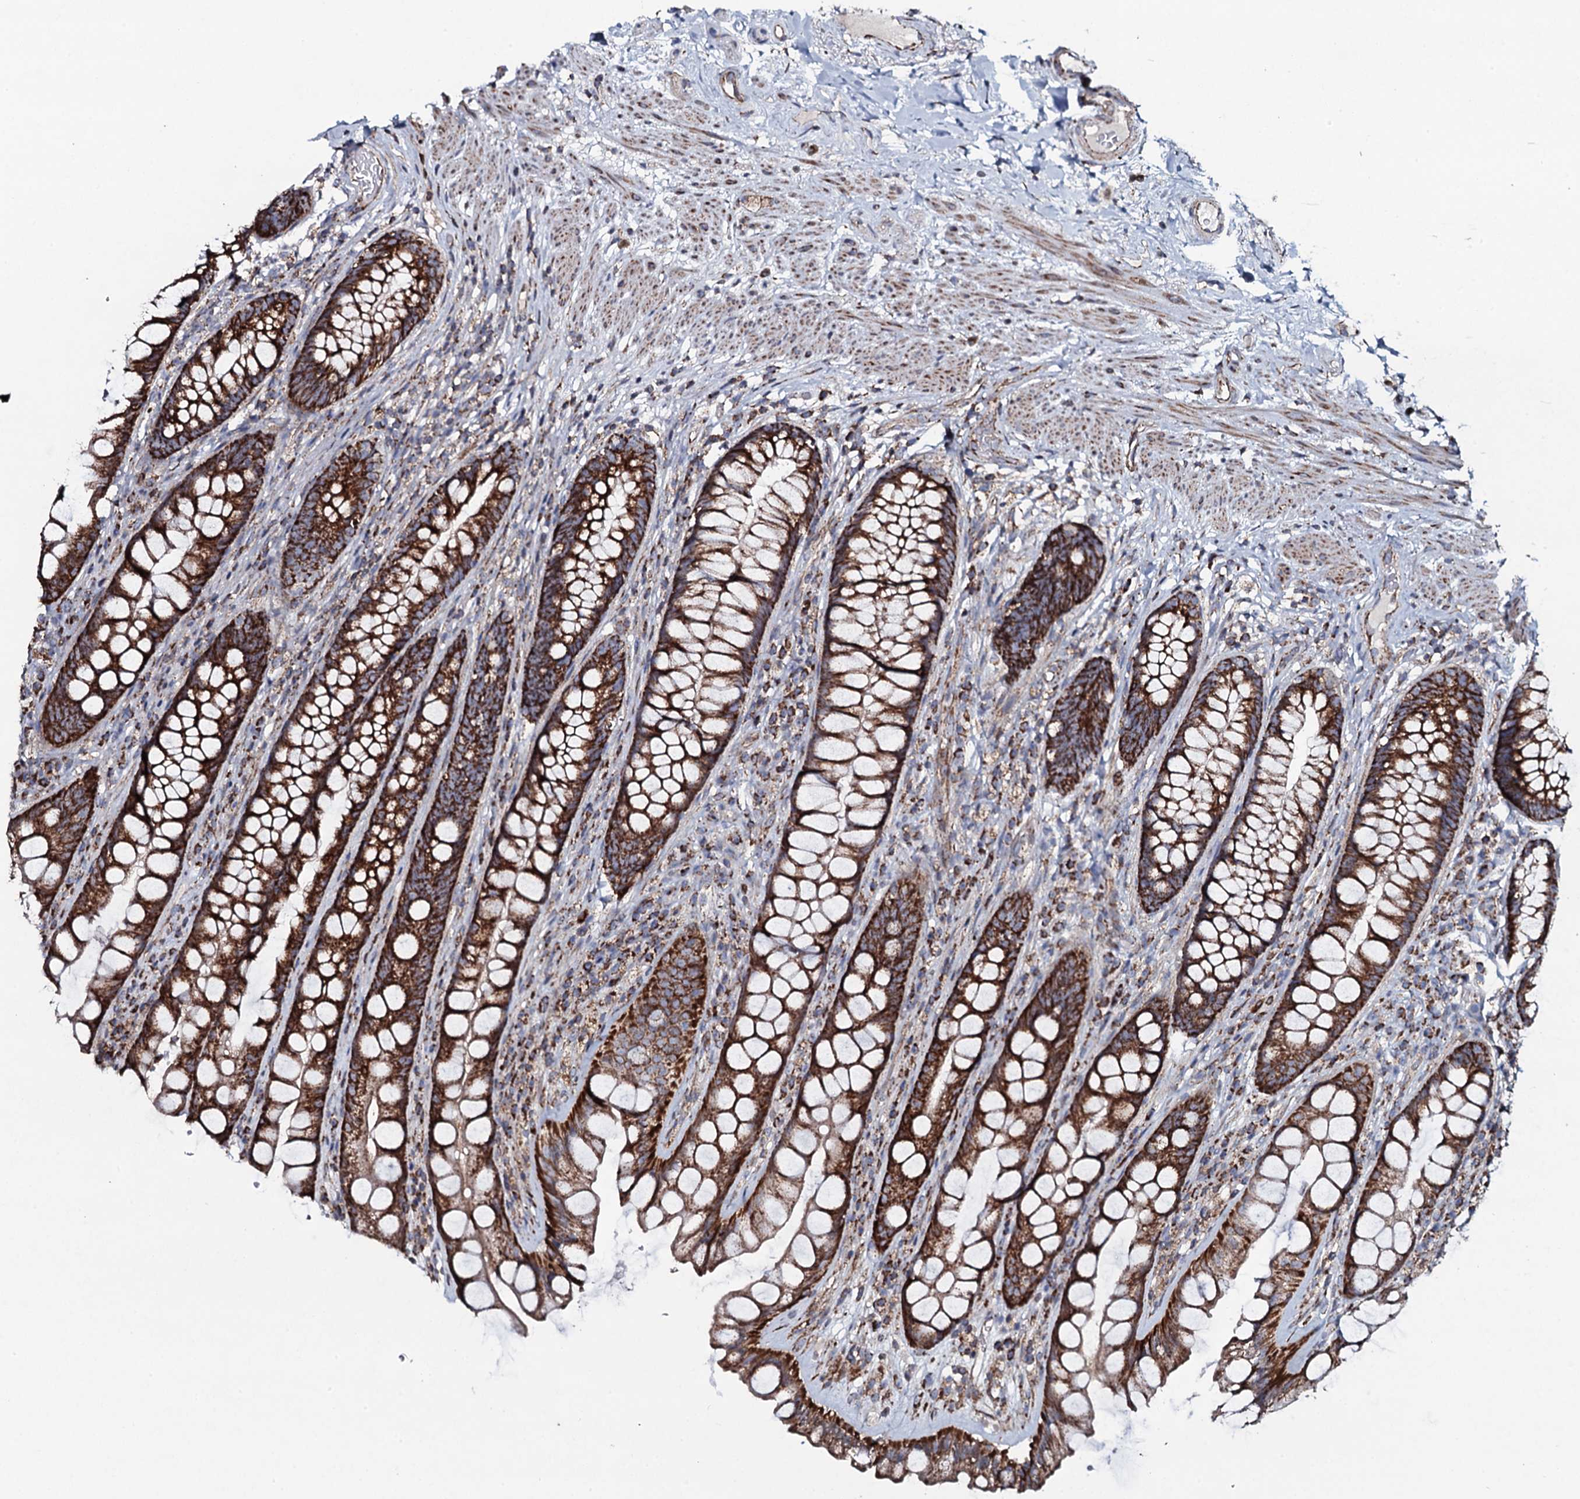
{"staining": {"intensity": "strong", "quantity": ">75%", "location": "cytoplasmic/membranous"}, "tissue": "rectum", "cell_type": "Glandular cells", "image_type": "normal", "snomed": [{"axis": "morphology", "description": "Normal tissue, NOS"}, {"axis": "topography", "description": "Rectum"}], "caption": "A brown stain labels strong cytoplasmic/membranous expression of a protein in glandular cells of normal human rectum.", "gene": "EVC2", "patient": {"sex": "male", "age": 74}}